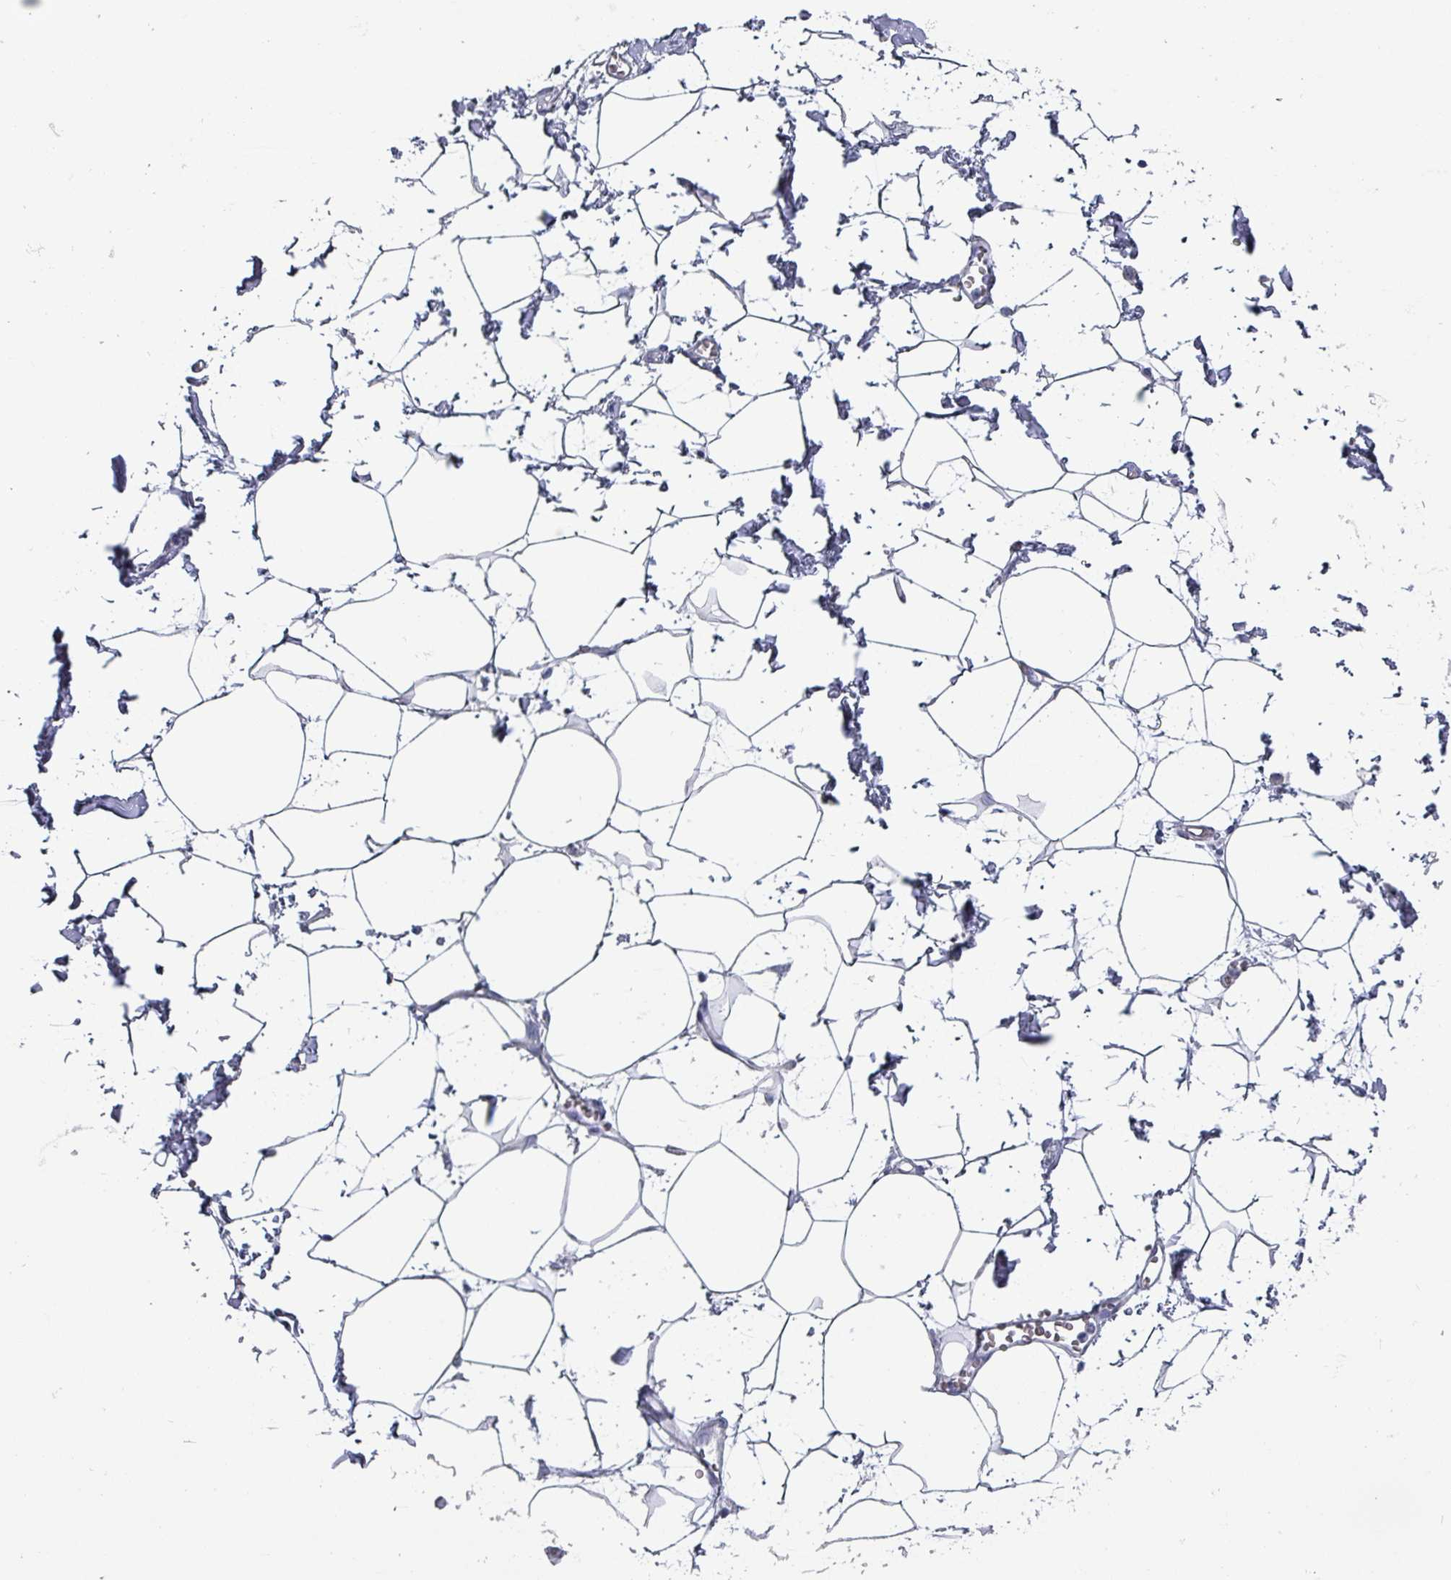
{"staining": {"intensity": "negative", "quantity": "none", "location": "none"}, "tissue": "adipose tissue", "cell_type": "Adipocytes", "image_type": "normal", "snomed": [{"axis": "morphology", "description": "Normal tissue, NOS"}, {"axis": "topography", "description": "Prostate"}, {"axis": "topography", "description": "Peripheral nerve tissue"}], "caption": "The photomicrograph reveals no significant expression in adipocytes of adipose tissue.", "gene": "INS", "patient": {"sex": "male", "age": 55}}